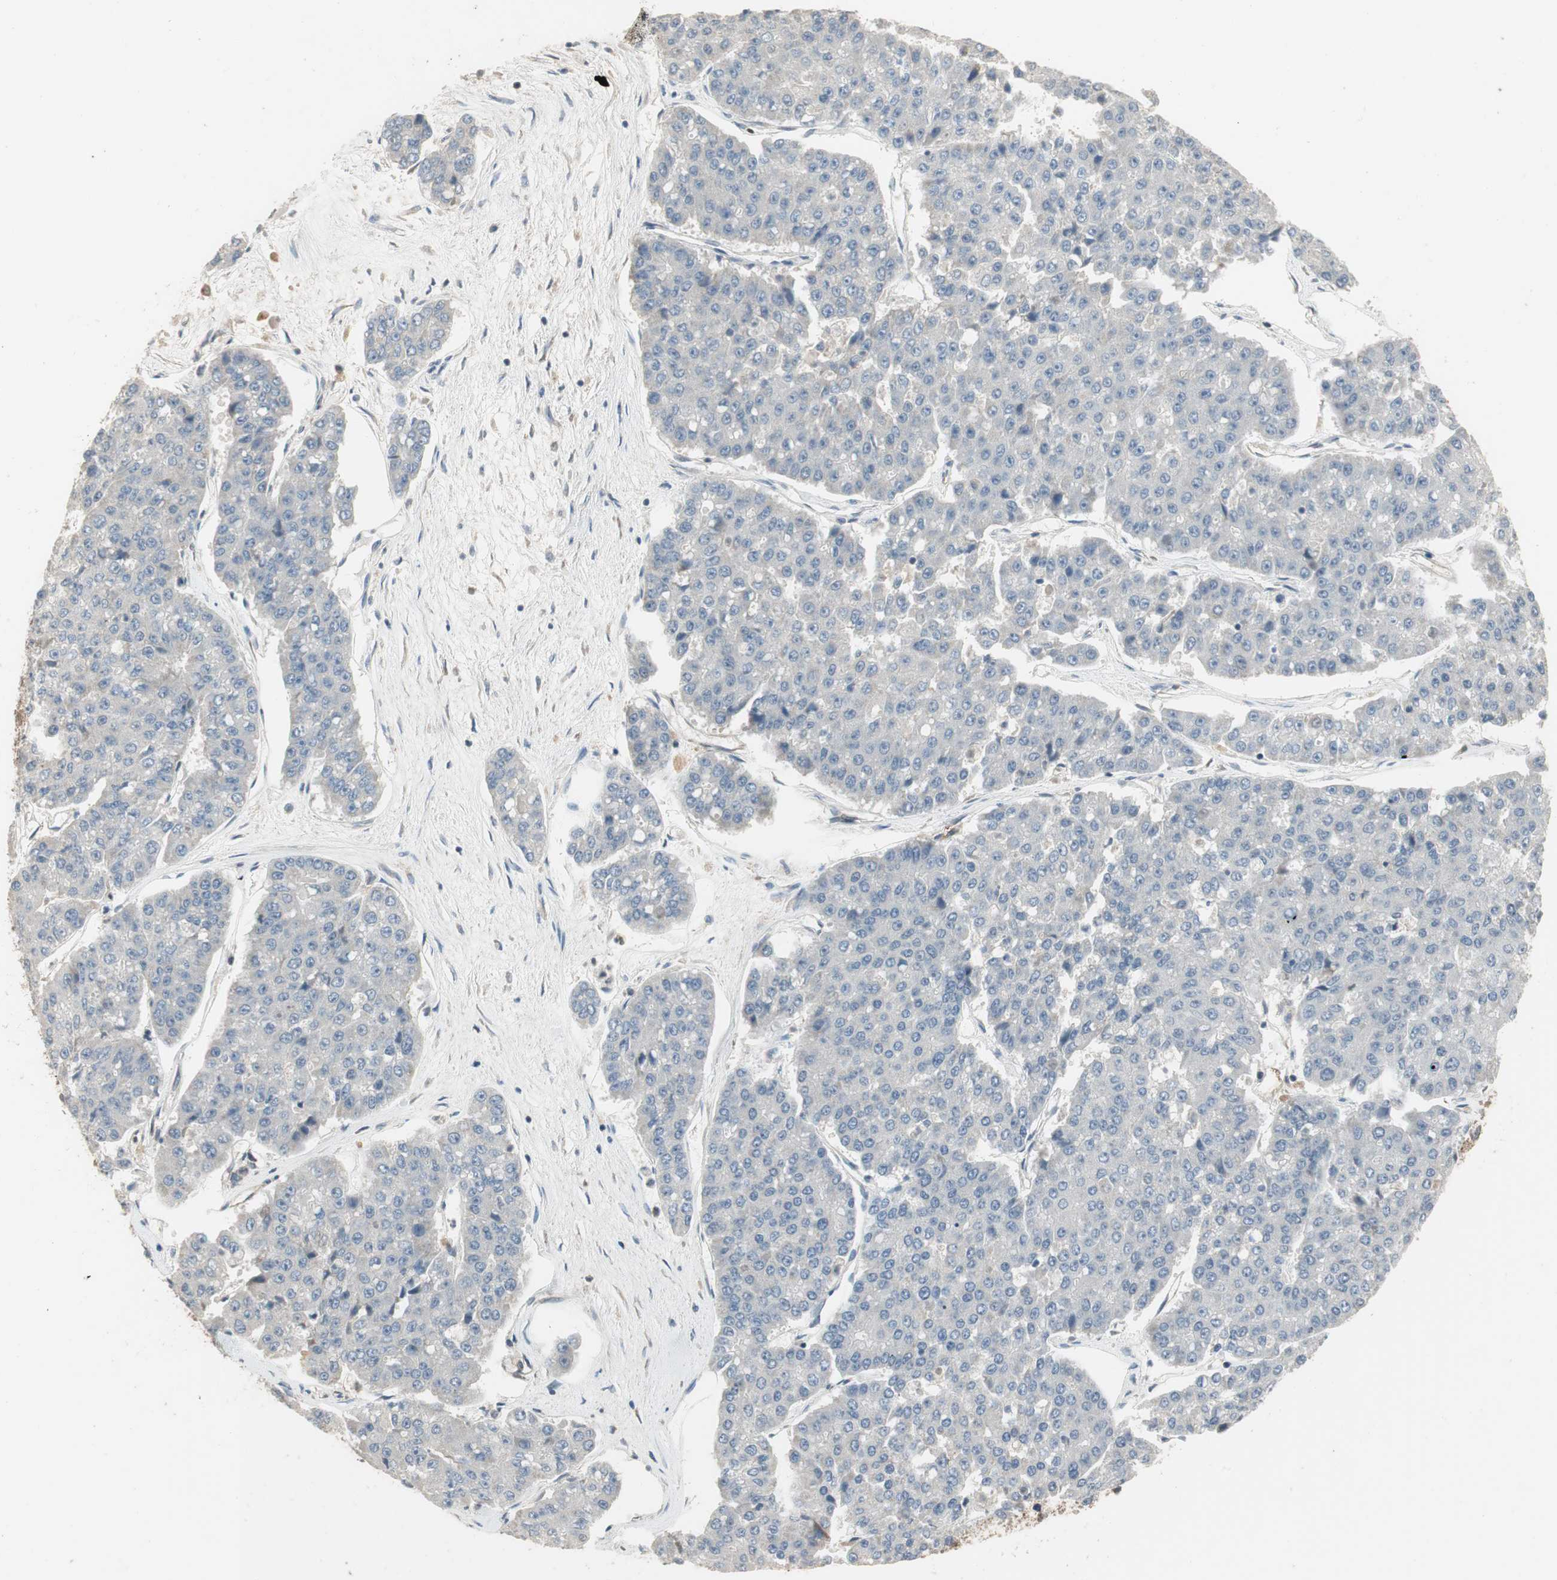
{"staining": {"intensity": "negative", "quantity": "none", "location": "none"}, "tissue": "pancreatic cancer", "cell_type": "Tumor cells", "image_type": "cancer", "snomed": [{"axis": "morphology", "description": "Adenocarcinoma, NOS"}, {"axis": "topography", "description": "Pancreas"}], "caption": "Immunohistochemistry of human adenocarcinoma (pancreatic) demonstrates no expression in tumor cells. Nuclei are stained in blue.", "gene": "ALPL", "patient": {"sex": "male", "age": 50}}